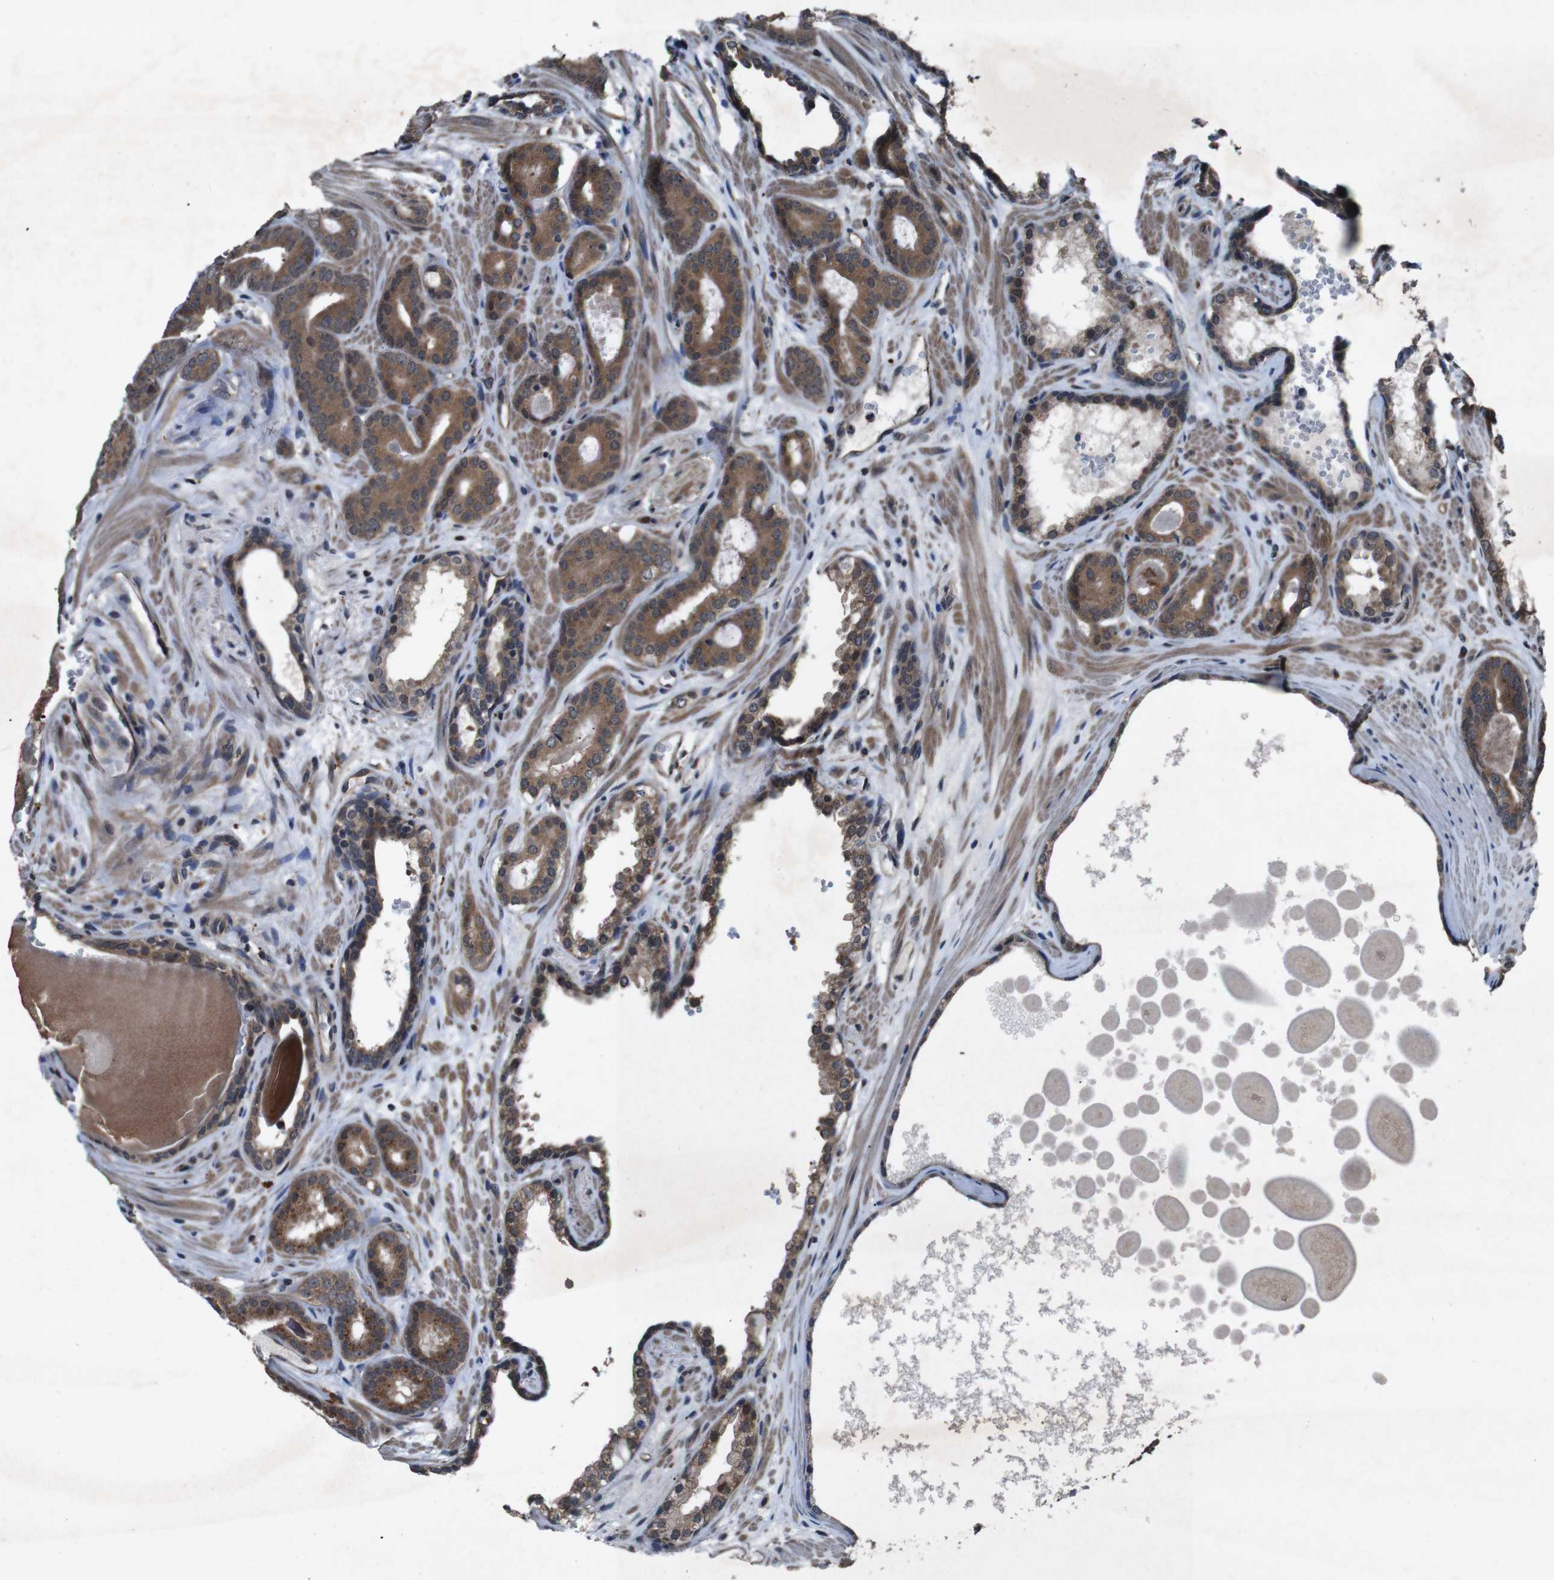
{"staining": {"intensity": "moderate", "quantity": ">75%", "location": "cytoplasmic/membranous"}, "tissue": "prostate cancer", "cell_type": "Tumor cells", "image_type": "cancer", "snomed": [{"axis": "morphology", "description": "Adenocarcinoma, High grade"}, {"axis": "topography", "description": "Prostate"}], "caption": "Prostate cancer (adenocarcinoma (high-grade)) stained for a protein exhibits moderate cytoplasmic/membranous positivity in tumor cells.", "gene": "SOCS1", "patient": {"sex": "male", "age": 60}}